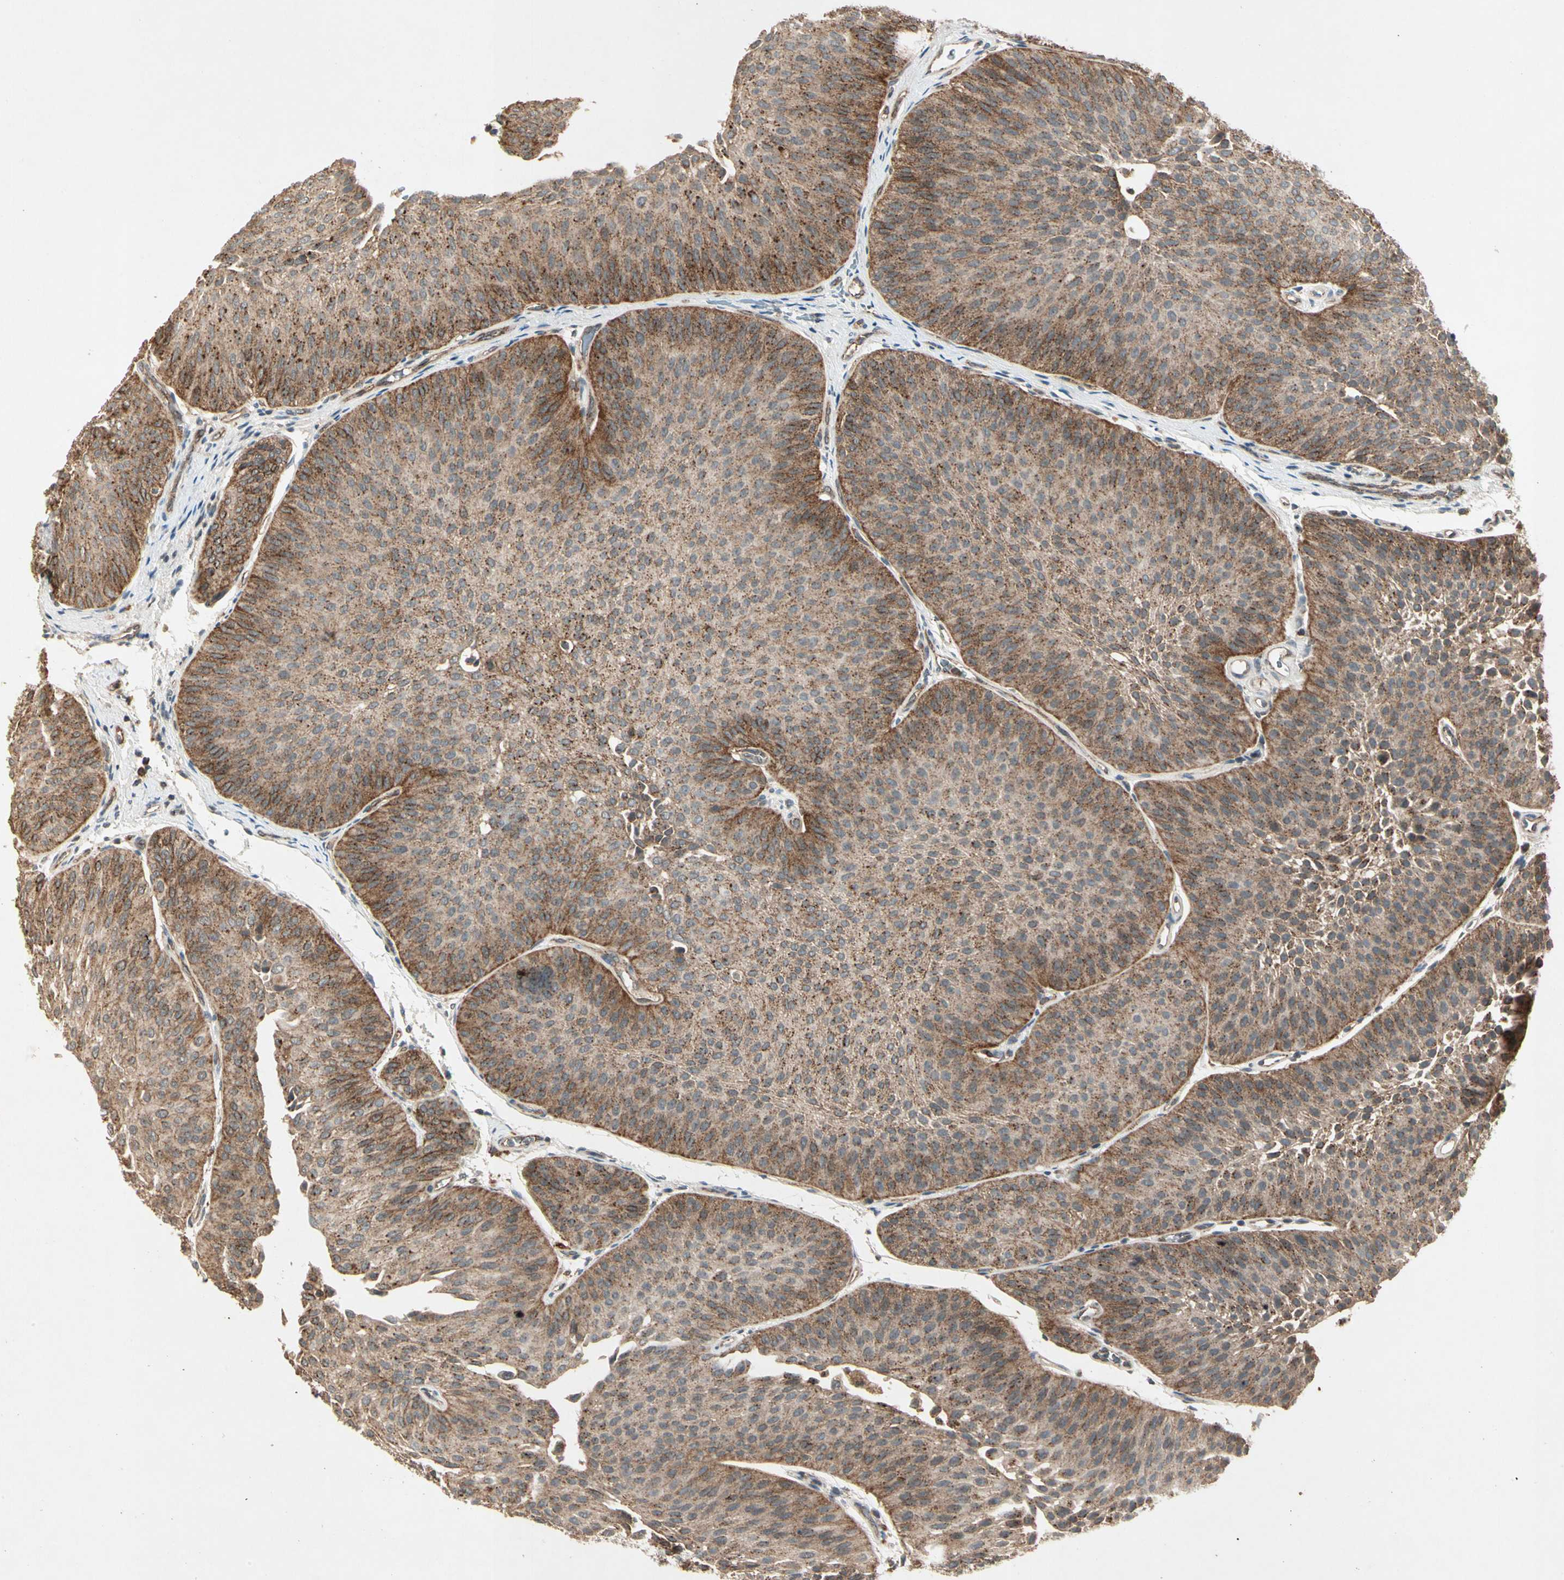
{"staining": {"intensity": "strong", "quantity": ">75%", "location": "cytoplasmic/membranous"}, "tissue": "urothelial cancer", "cell_type": "Tumor cells", "image_type": "cancer", "snomed": [{"axis": "morphology", "description": "Urothelial carcinoma, Low grade"}, {"axis": "topography", "description": "Urinary bladder"}], "caption": "This micrograph demonstrates low-grade urothelial carcinoma stained with immunohistochemistry (IHC) to label a protein in brown. The cytoplasmic/membranous of tumor cells show strong positivity for the protein. Nuclei are counter-stained blue.", "gene": "FLOT1", "patient": {"sex": "female", "age": 60}}